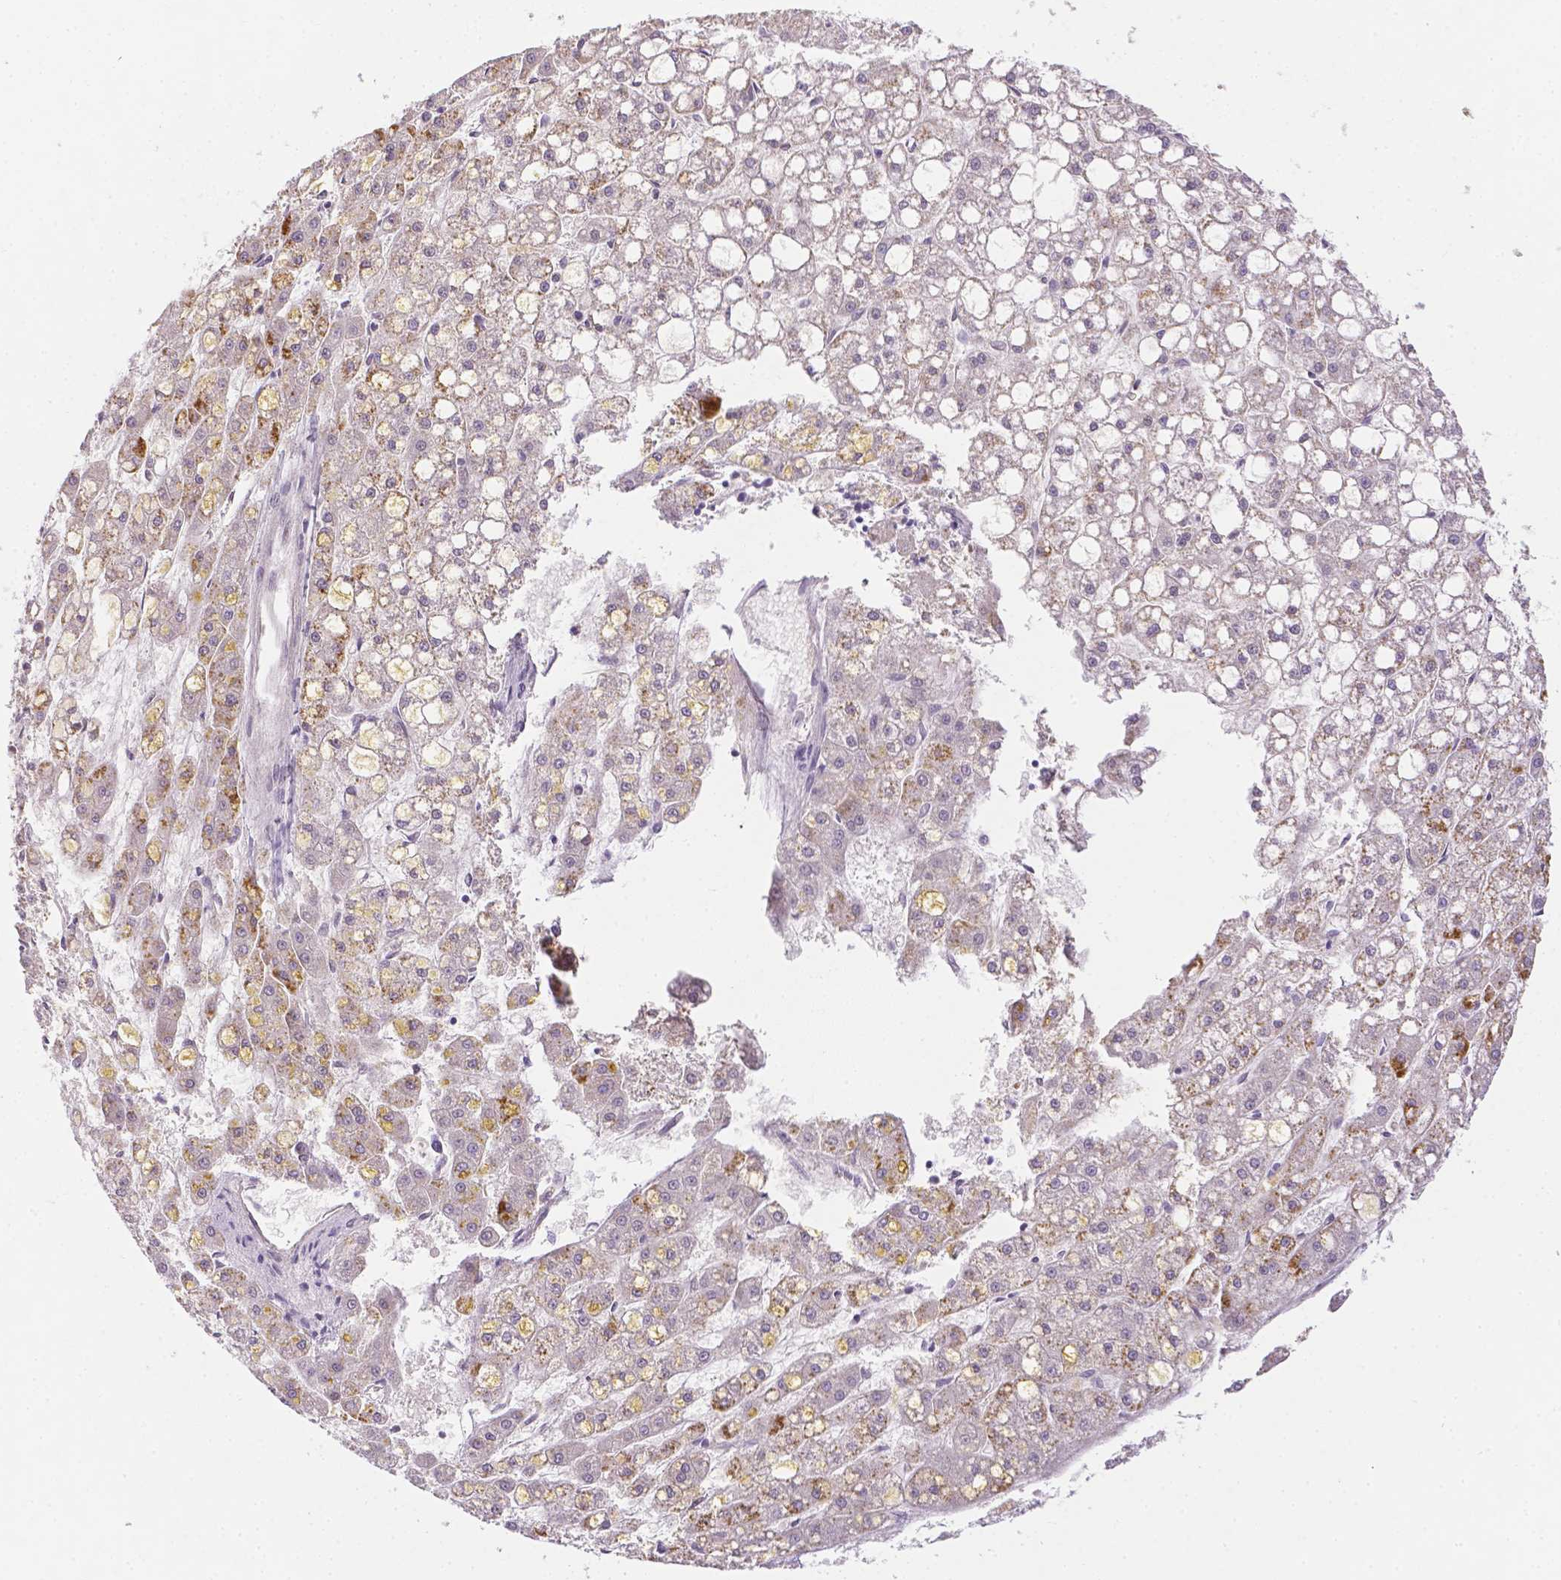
{"staining": {"intensity": "negative", "quantity": "none", "location": "none"}, "tissue": "liver cancer", "cell_type": "Tumor cells", "image_type": "cancer", "snomed": [{"axis": "morphology", "description": "Carcinoma, Hepatocellular, NOS"}, {"axis": "topography", "description": "Liver"}], "caption": "An IHC micrograph of hepatocellular carcinoma (liver) is shown. There is no staining in tumor cells of hepatocellular carcinoma (liver).", "gene": "ZNF280B", "patient": {"sex": "male", "age": 67}}